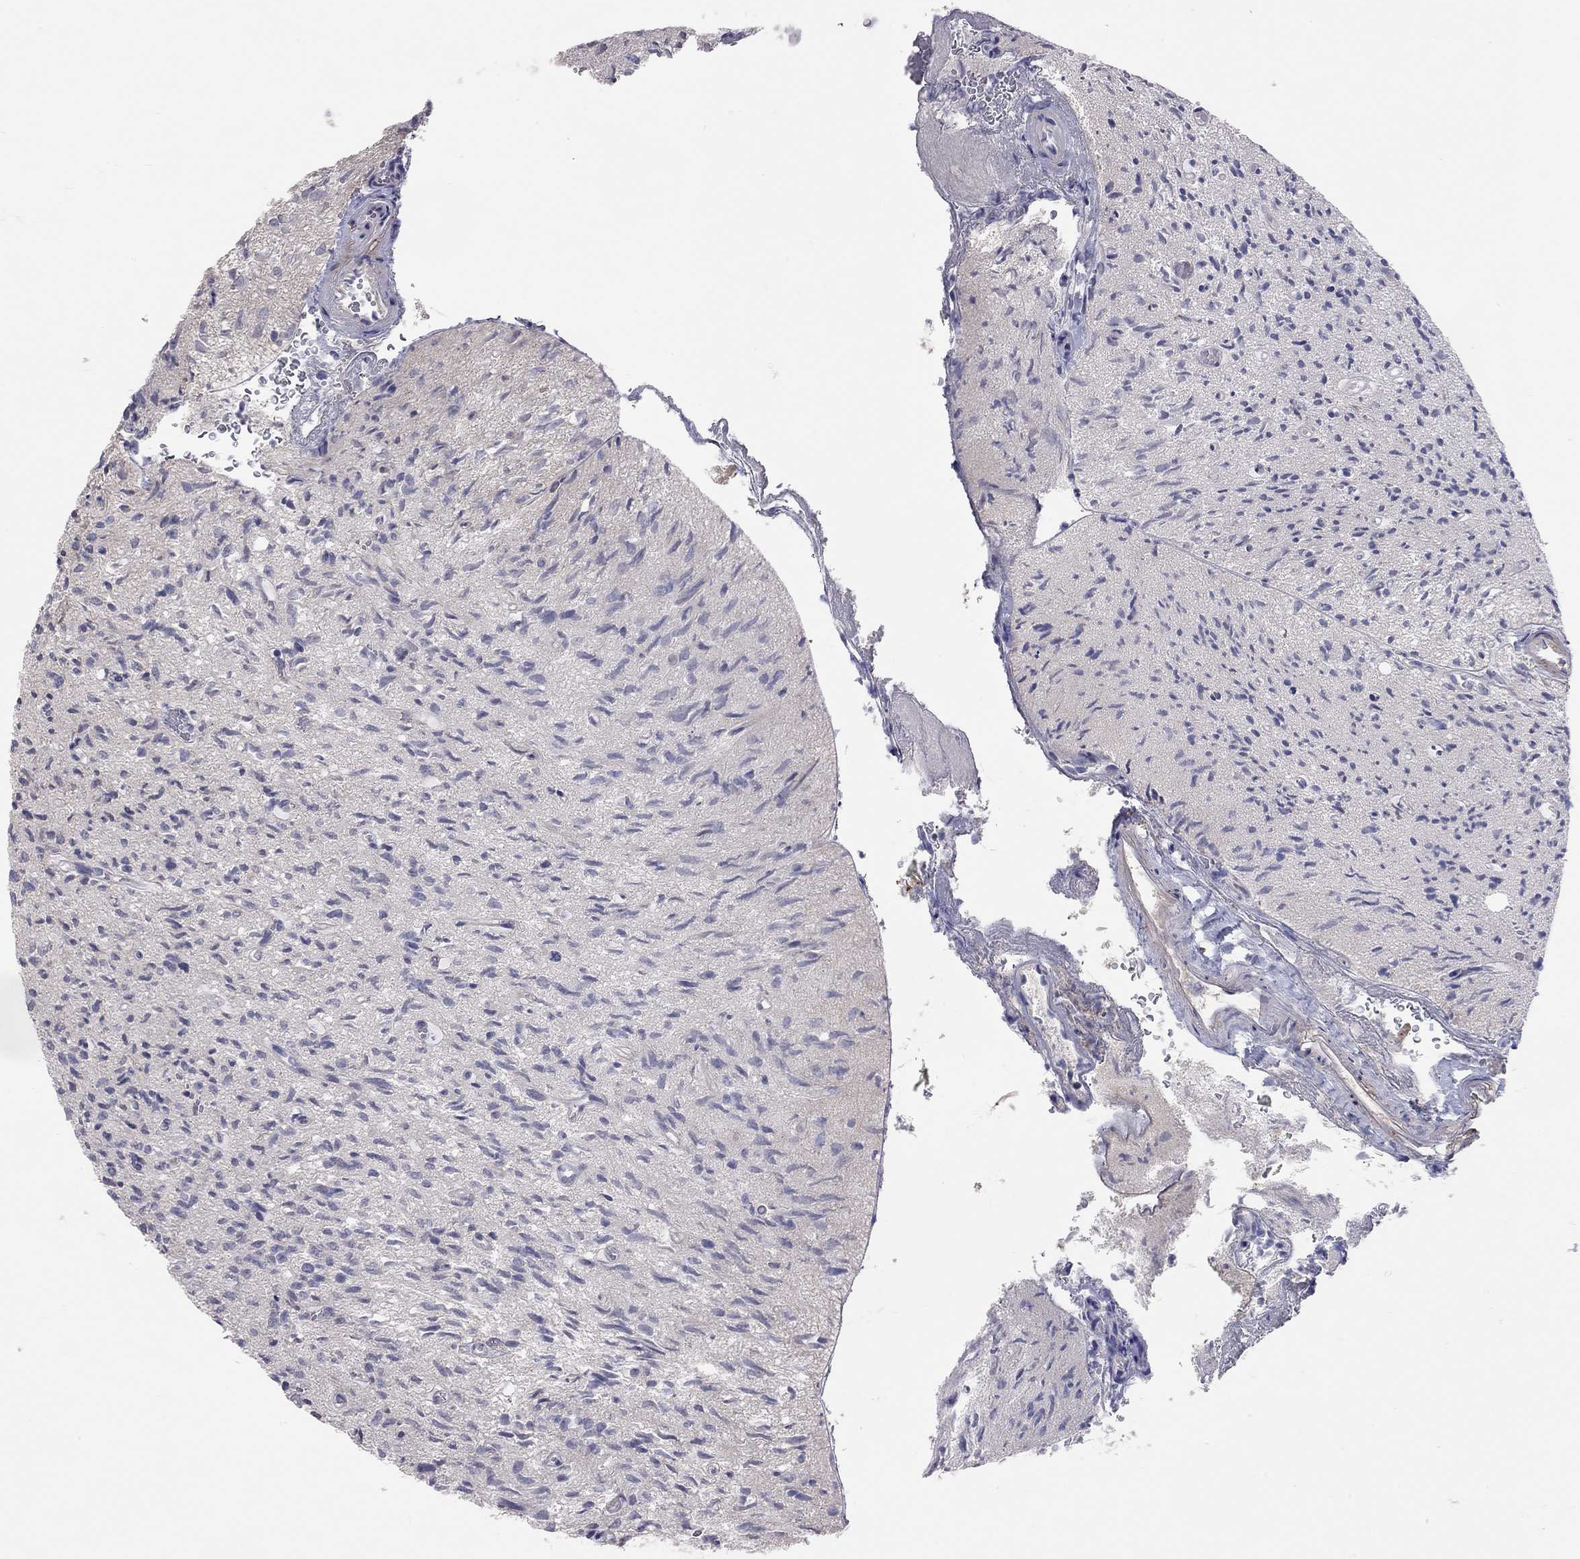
{"staining": {"intensity": "negative", "quantity": "none", "location": "none"}, "tissue": "glioma", "cell_type": "Tumor cells", "image_type": "cancer", "snomed": [{"axis": "morphology", "description": "Glioma, malignant, High grade"}, {"axis": "topography", "description": "Brain"}], "caption": "Immunohistochemical staining of human glioma displays no significant expression in tumor cells.", "gene": "KCNB1", "patient": {"sex": "male", "age": 64}}